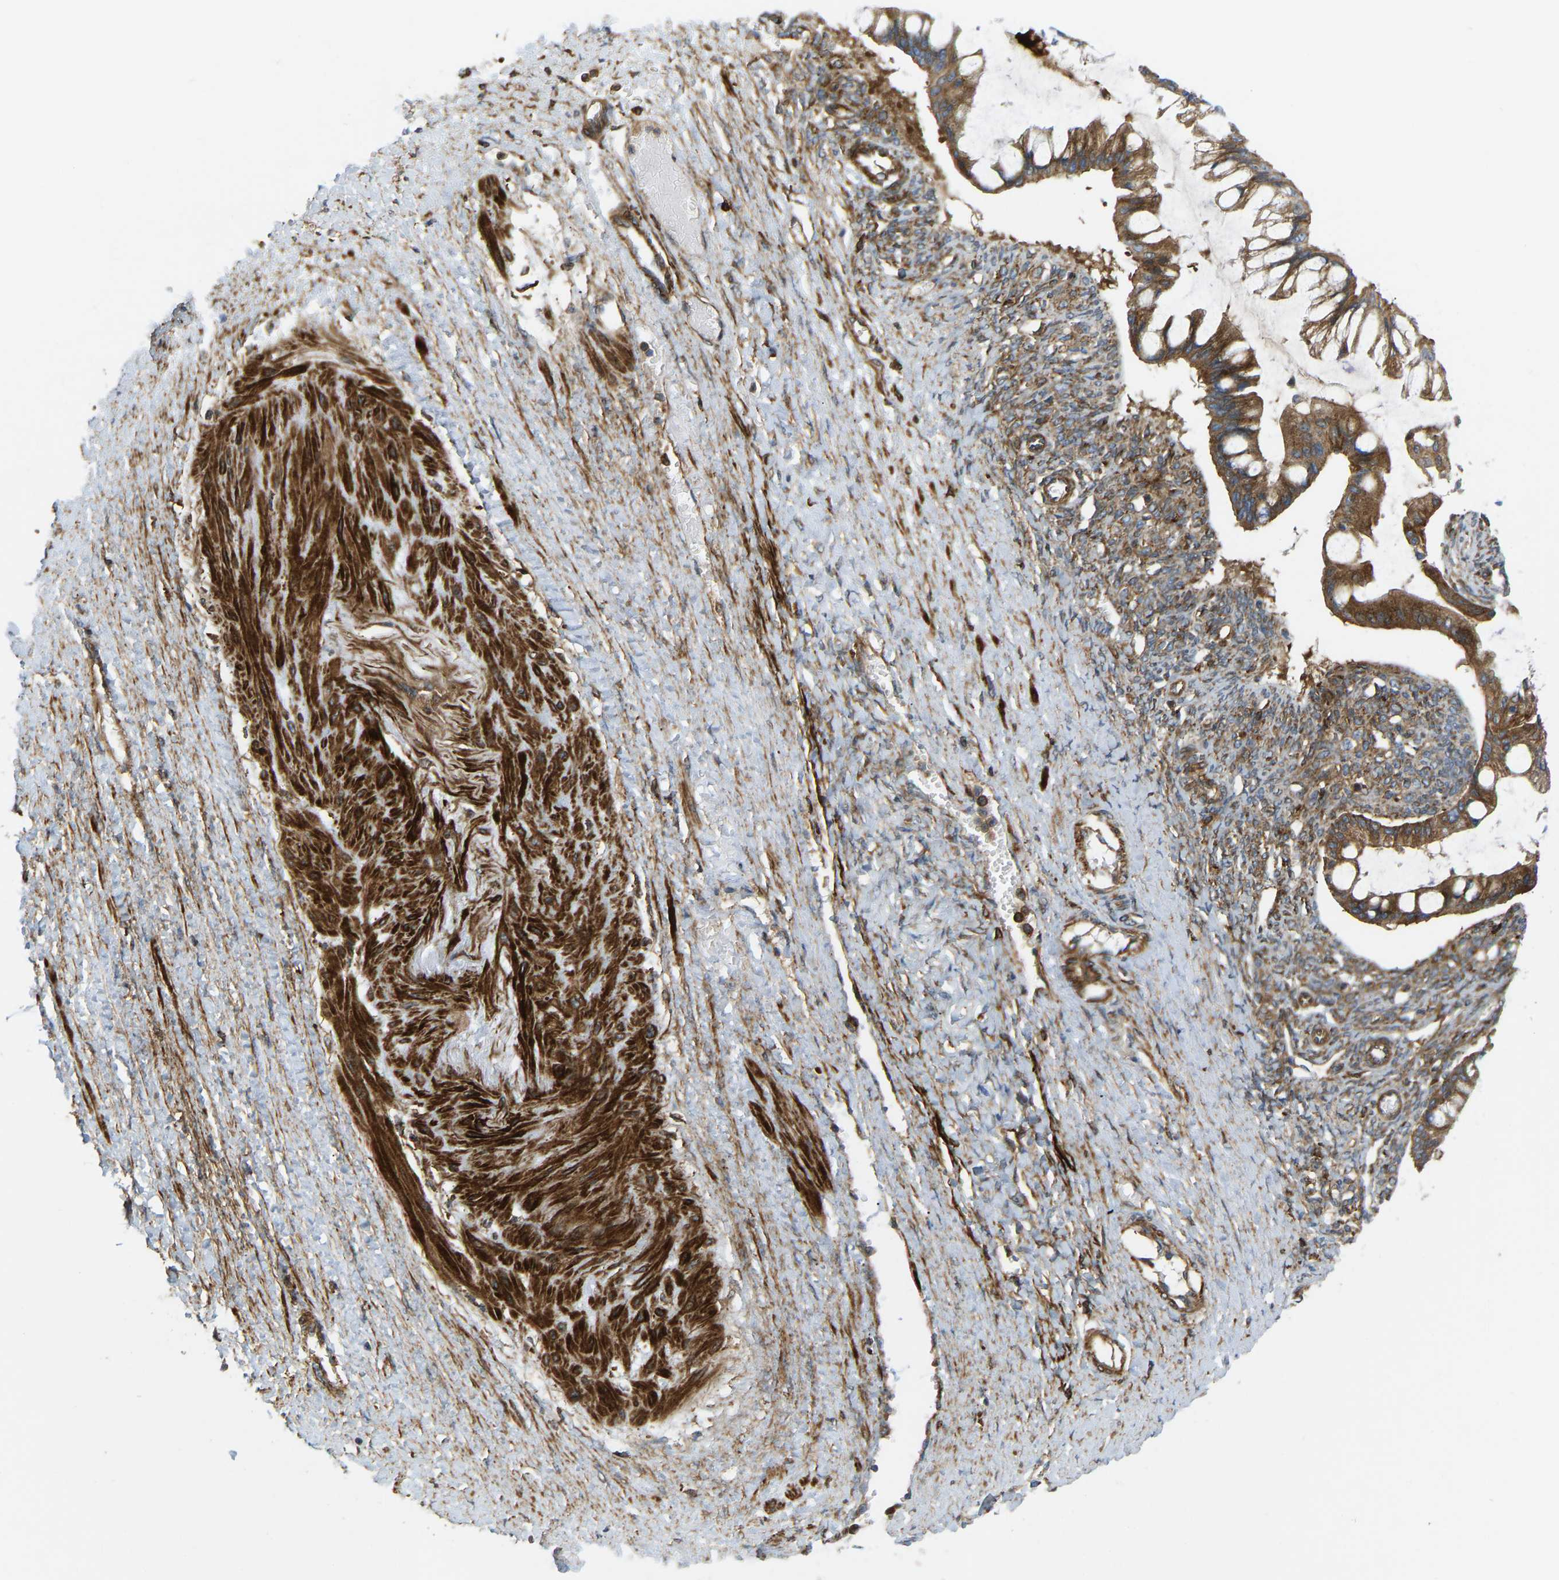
{"staining": {"intensity": "moderate", "quantity": ">75%", "location": "cytoplasmic/membranous"}, "tissue": "ovarian cancer", "cell_type": "Tumor cells", "image_type": "cancer", "snomed": [{"axis": "morphology", "description": "Cystadenocarcinoma, mucinous, NOS"}, {"axis": "topography", "description": "Ovary"}], "caption": "A high-resolution micrograph shows IHC staining of ovarian cancer (mucinous cystadenocarcinoma), which shows moderate cytoplasmic/membranous staining in about >75% of tumor cells.", "gene": "PICALM", "patient": {"sex": "female", "age": 73}}